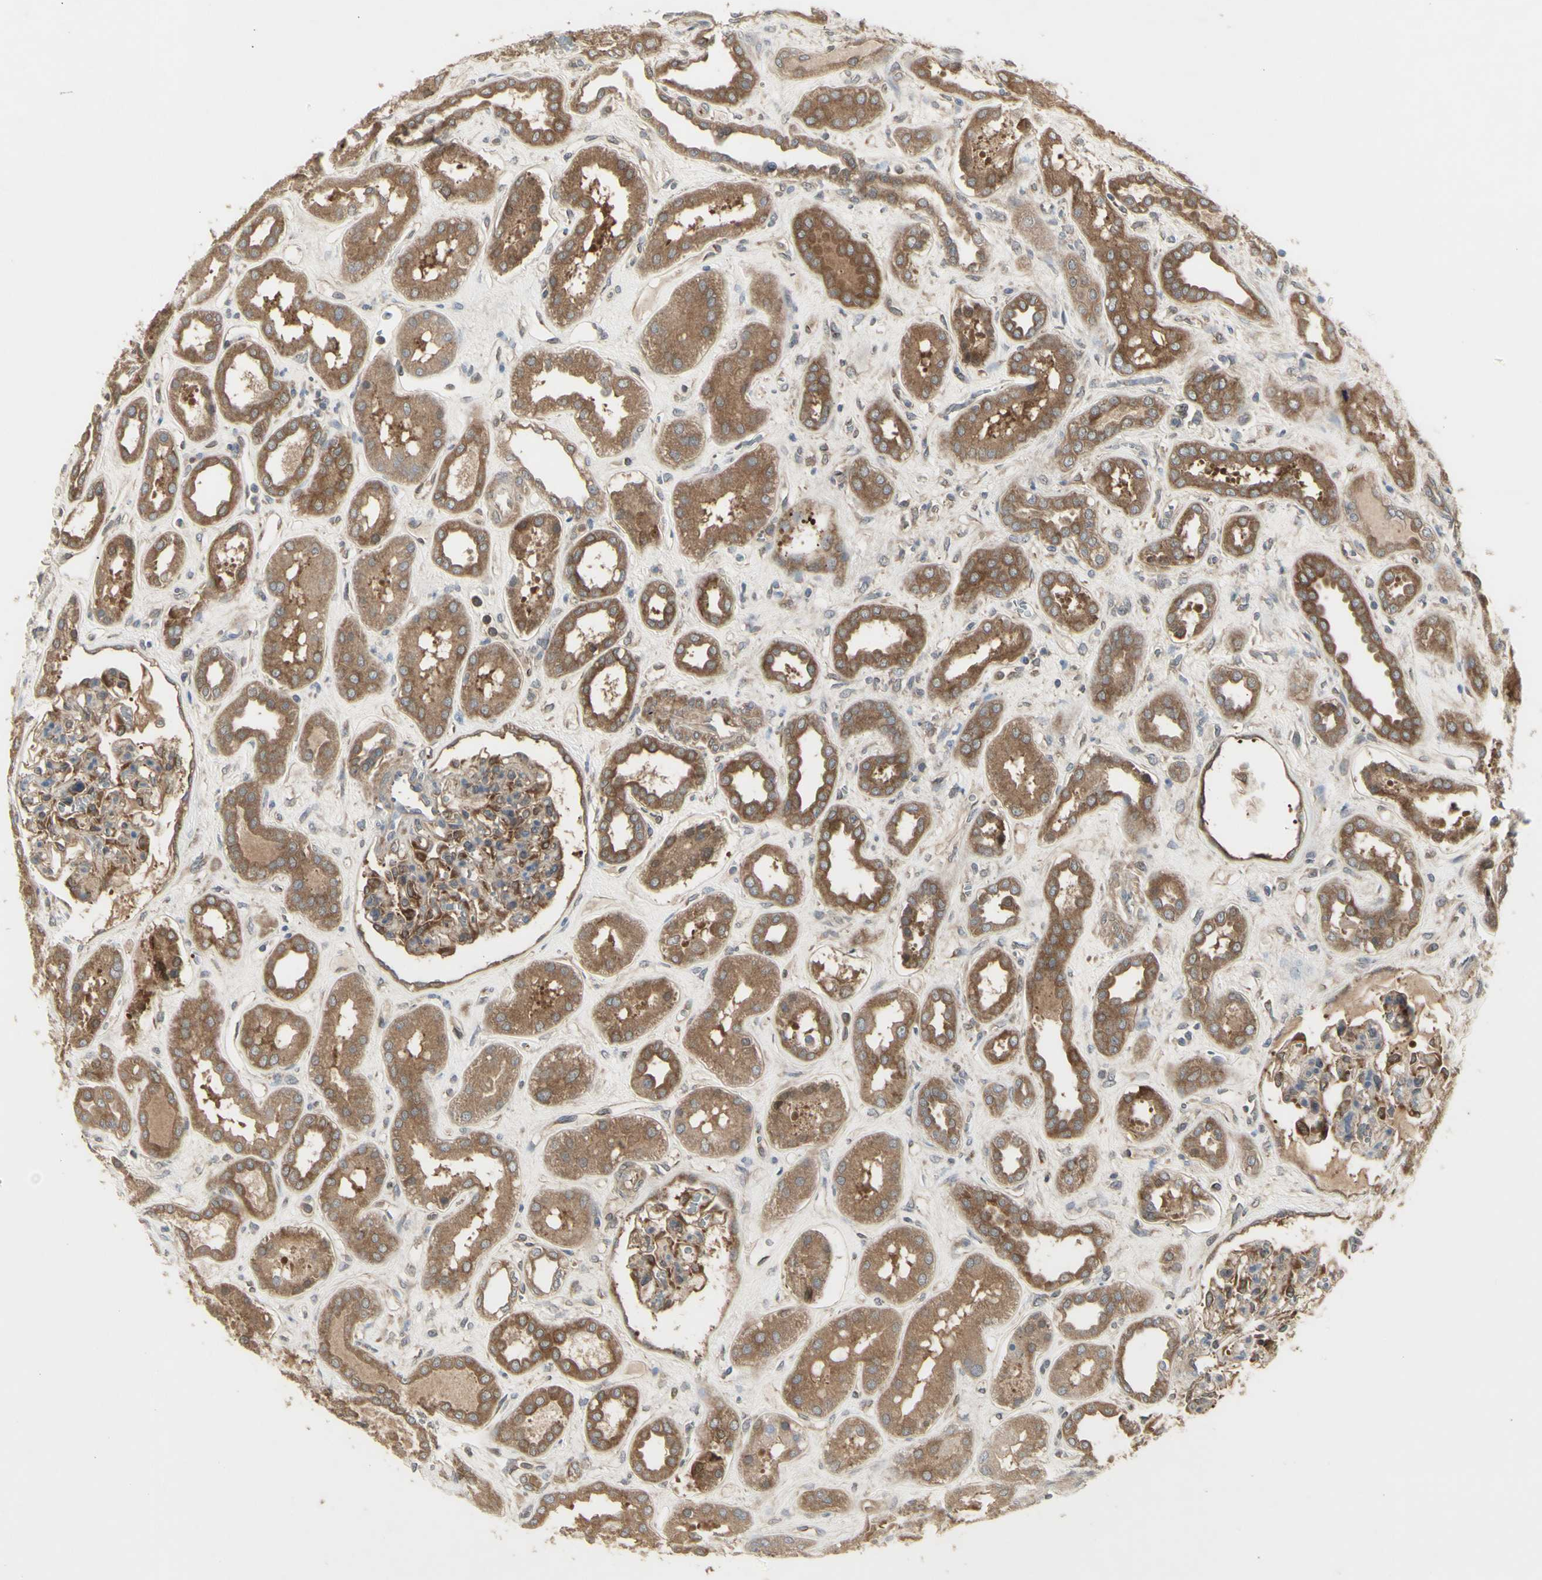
{"staining": {"intensity": "moderate", "quantity": "25%-75%", "location": "cytoplasmic/membranous"}, "tissue": "kidney", "cell_type": "Cells in glomeruli", "image_type": "normal", "snomed": [{"axis": "morphology", "description": "Normal tissue, NOS"}, {"axis": "topography", "description": "Kidney"}], "caption": "Immunohistochemistry (IHC) photomicrograph of unremarkable human kidney stained for a protein (brown), which exhibits medium levels of moderate cytoplasmic/membranous expression in about 25%-75% of cells in glomeruli.", "gene": "CHURC1", "patient": {"sex": "male", "age": 59}}